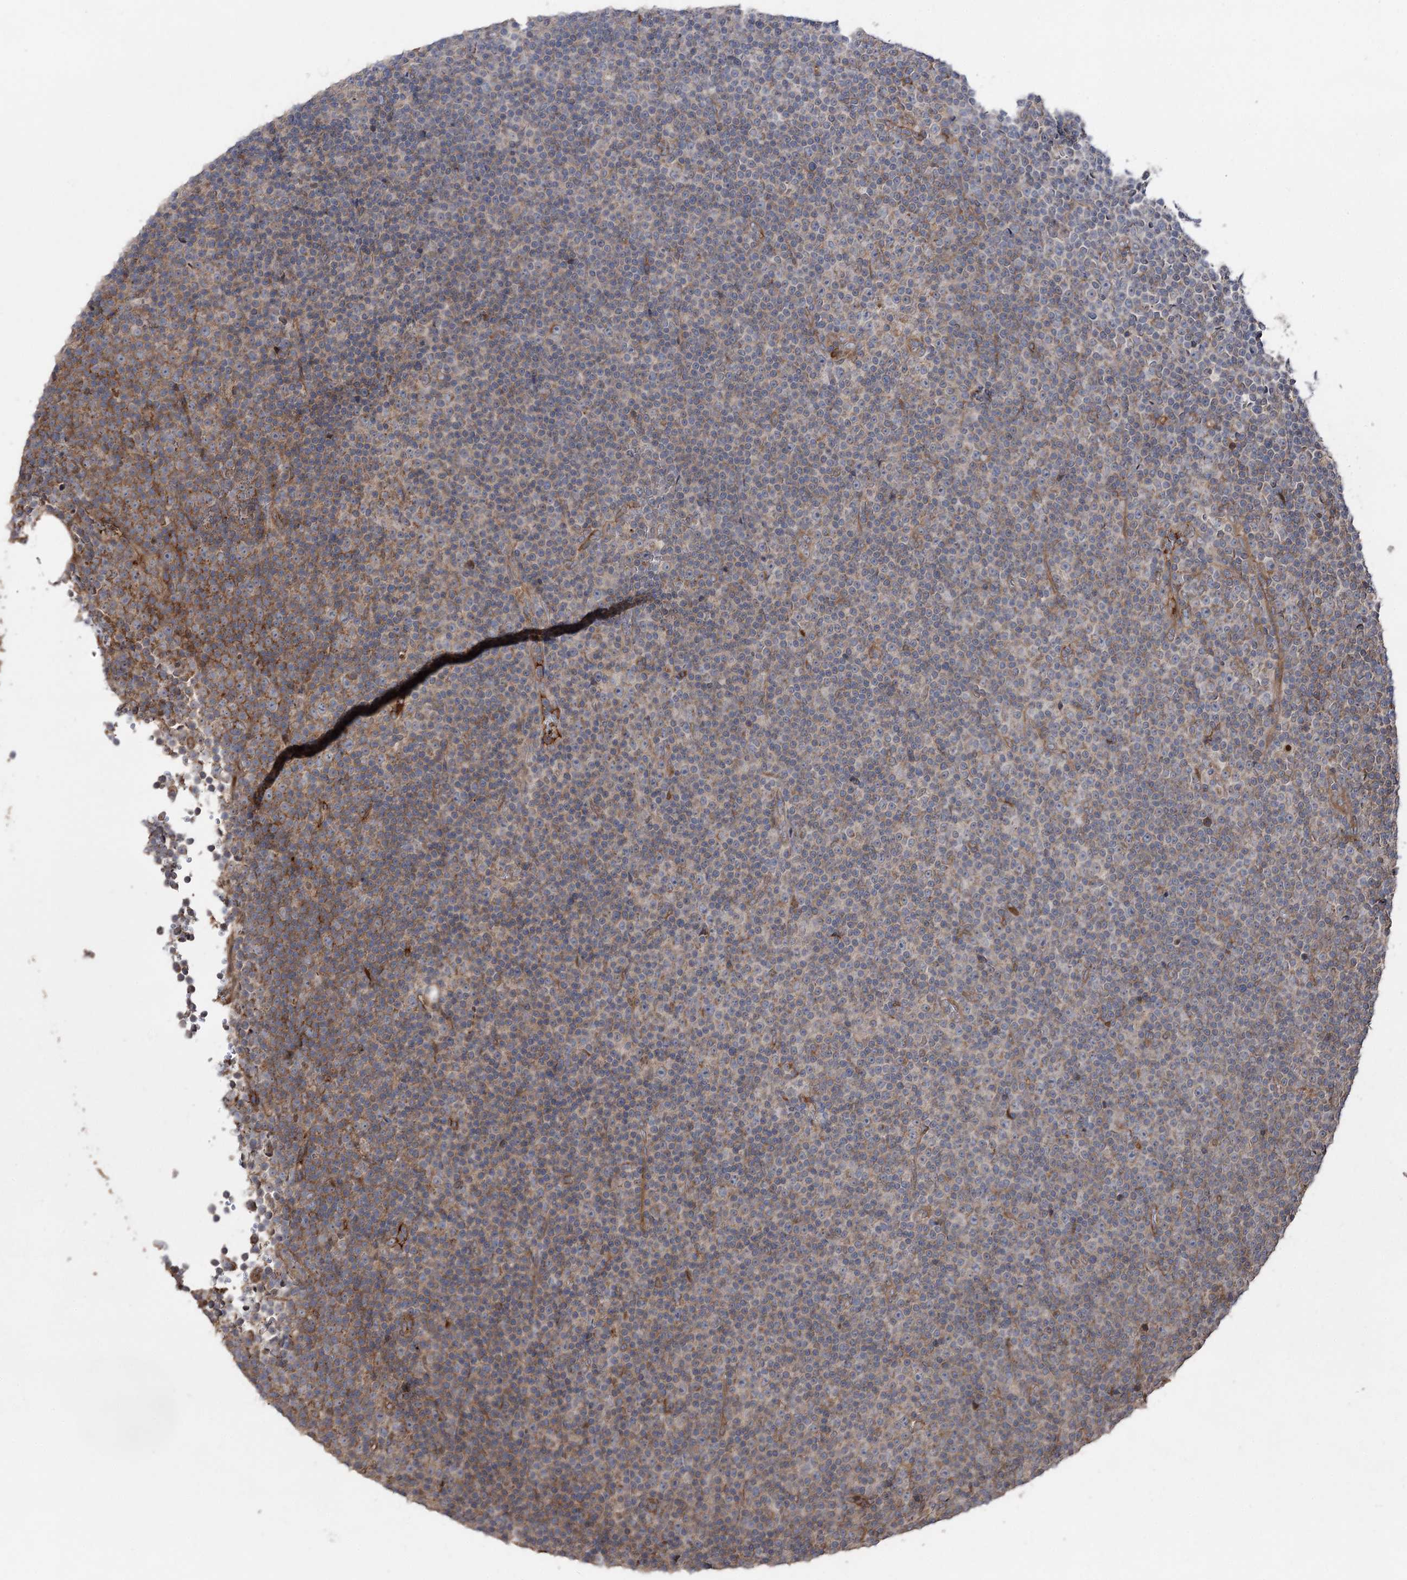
{"staining": {"intensity": "weak", "quantity": "<25%", "location": "cytoplasmic/membranous"}, "tissue": "lymphoma", "cell_type": "Tumor cells", "image_type": "cancer", "snomed": [{"axis": "morphology", "description": "Malignant lymphoma, non-Hodgkin's type, Low grade"}, {"axis": "topography", "description": "Lymph node"}], "caption": "High magnification brightfield microscopy of malignant lymphoma, non-Hodgkin's type (low-grade) stained with DAB (brown) and counterstained with hematoxylin (blue): tumor cells show no significant positivity.", "gene": "OTUD1", "patient": {"sex": "female", "age": 67}}